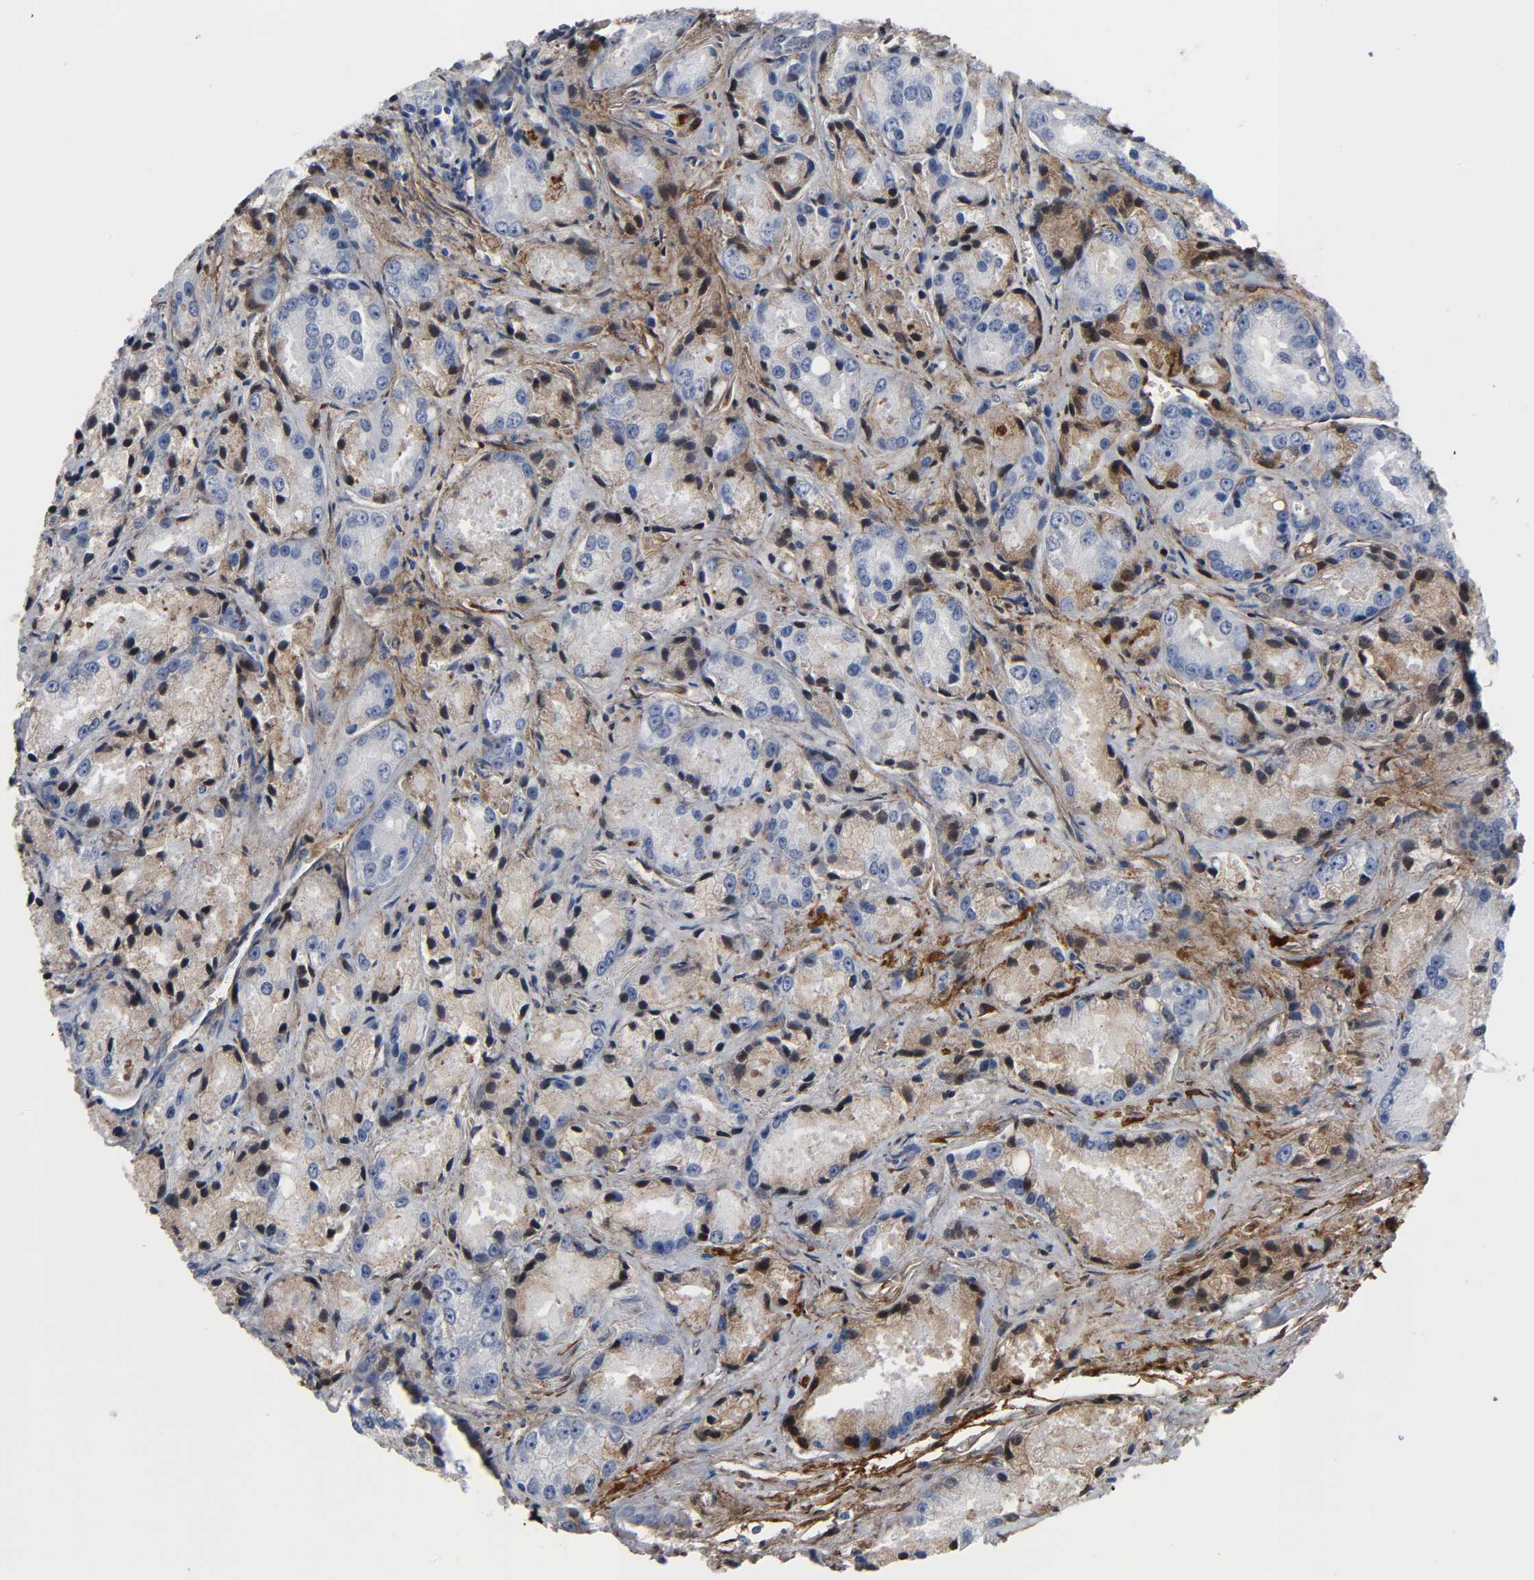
{"staining": {"intensity": "negative", "quantity": "none", "location": "none"}, "tissue": "prostate cancer", "cell_type": "Tumor cells", "image_type": "cancer", "snomed": [{"axis": "morphology", "description": "Adenocarcinoma, Low grade"}, {"axis": "topography", "description": "Prostate"}], "caption": "Prostate low-grade adenocarcinoma was stained to show a protein in brown. There is no significant positivity in tumor cells.", "gene": "FBLN1", "patient": {"sex": "male", "age": 64}}